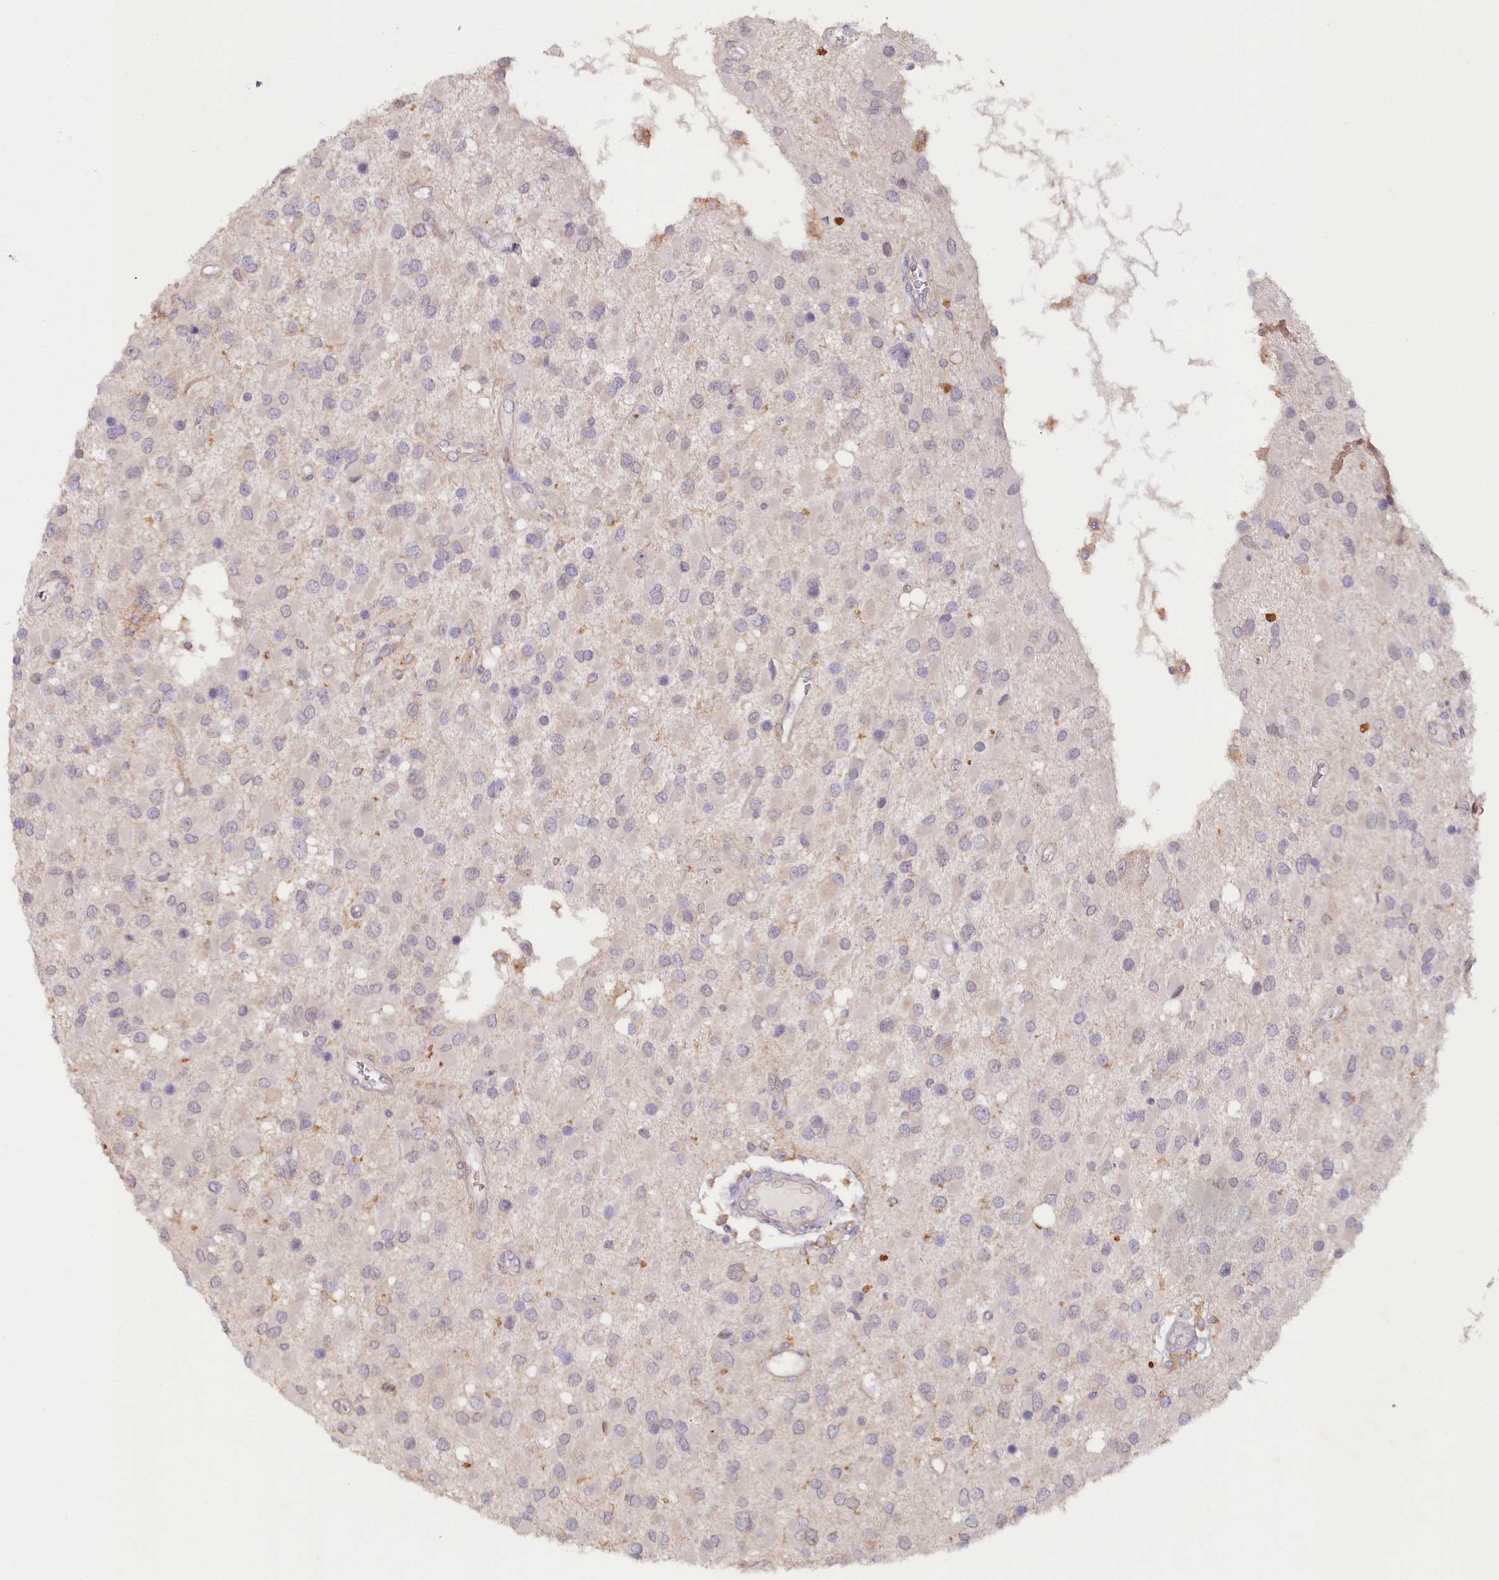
{"staining": {"intensity": "negative", "quantity": "none", "location": "none"}, "tissue": "glioma", "cell_type": "Tumor cells", "image_type": "cancer", "snomed": [{"axis": "morphology", "description": "Glioma, malignant, High grade"}, {"axis": "topography", "description": "Brain"}], "caption": "Image shows no protein staining in tumor cells of malignant high-grade glioma tissue.", "gene": "ALDH3B1", "patient": {"sex": "male", "age": 53}}